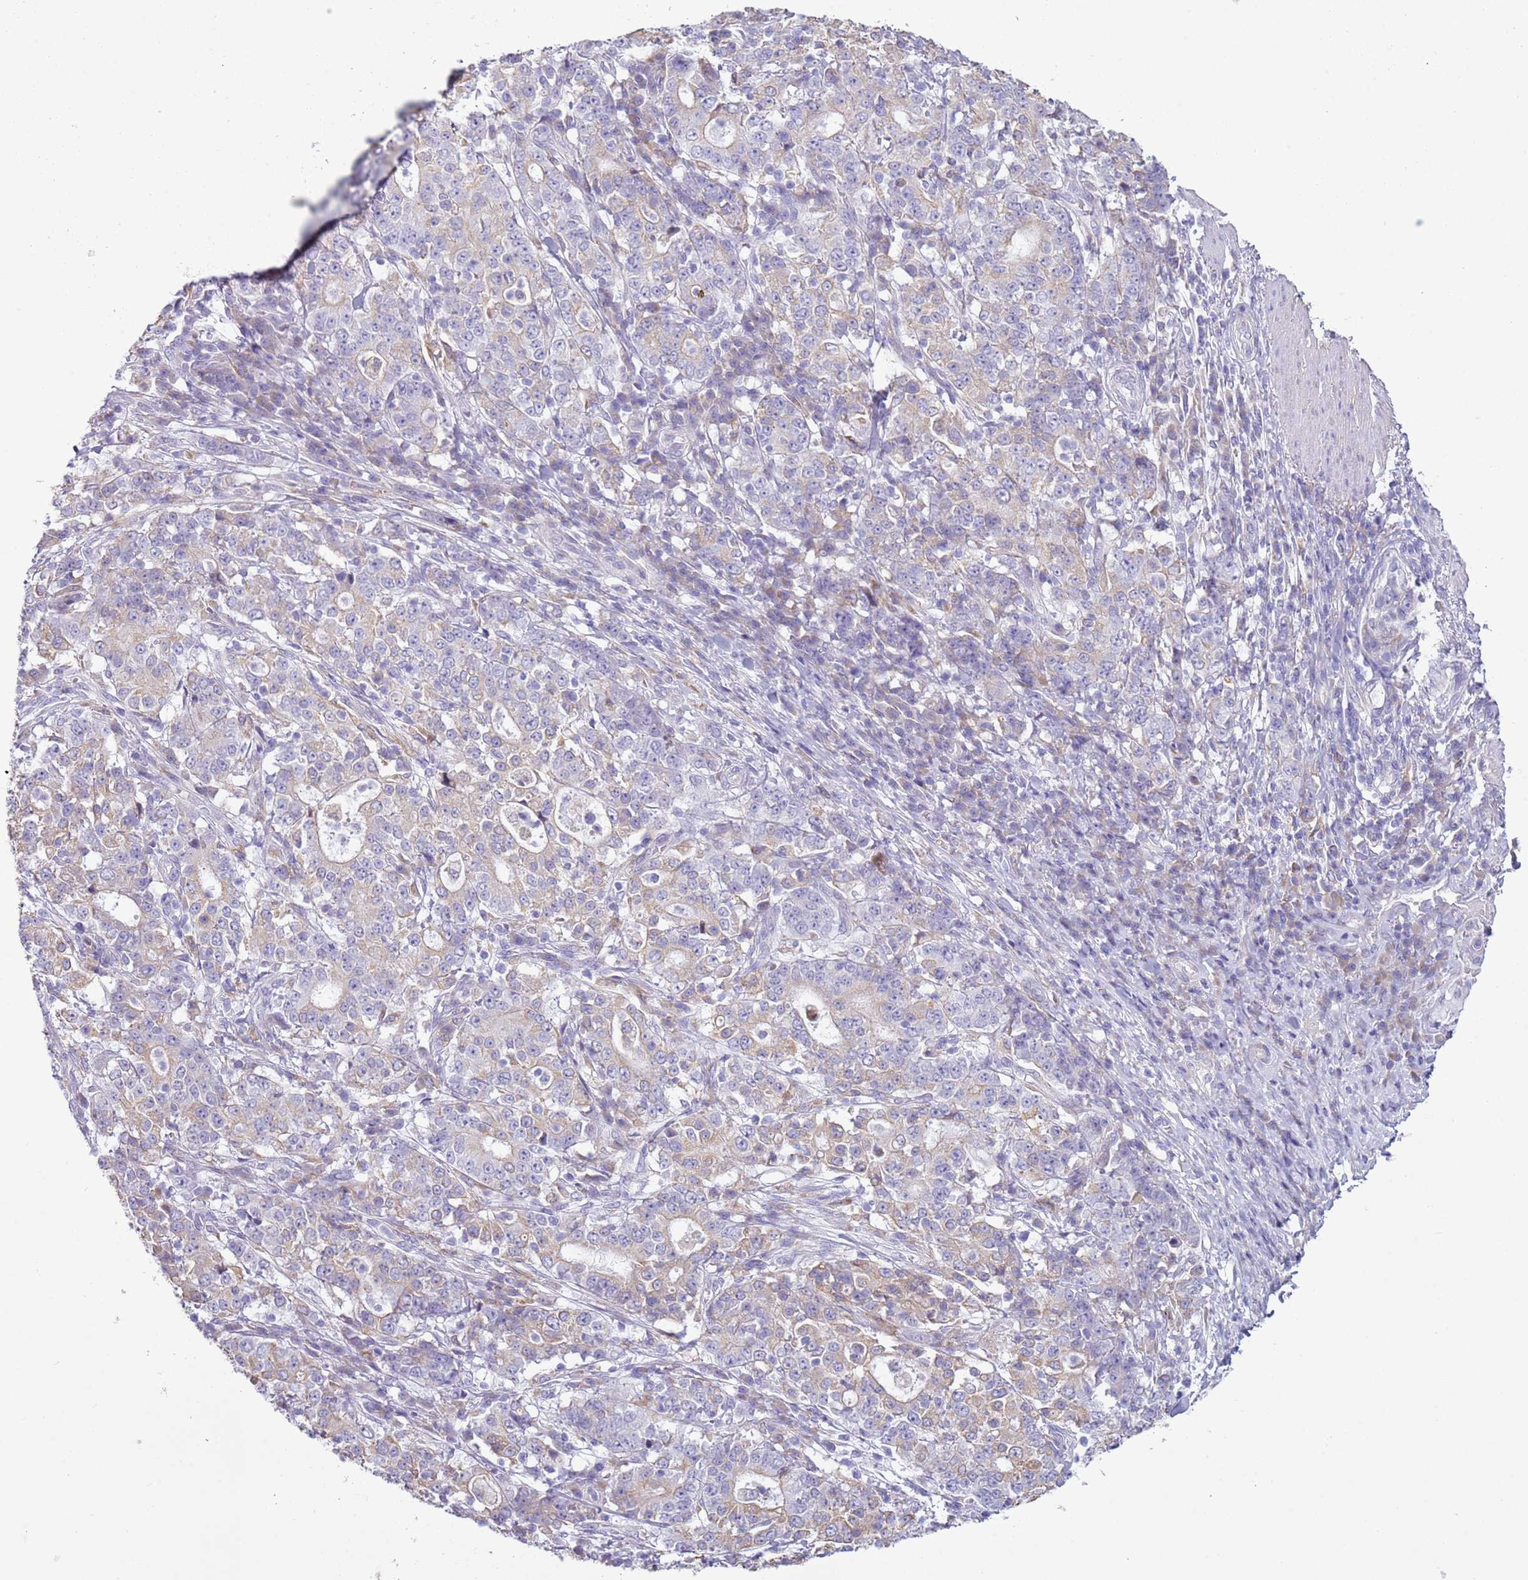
{"staining": {"intensity": "weak", "quantity": "25%-75%", "location": "cytoplasmic/membranous"}, "tissue": "stomach cancer", "cell_type": "Tumor cells", "image_type": "cancer", "snomed": [{"axis": "morphology", "description": "Normal tissue, NOS"}, {"axis": "morphology", "description": "Adenocarcinoma, NOS"}, {"axis": "topography", "description": "Stomach, upper"}, {"axis": "topography", "description": "Stomach"}], "caption": "About 25%-75% of tumor cells in human stomach adenocarcinoma show weak cytoplasmic/membranous protein expression as visualized by brown immunohistochemical staining.", "gene": "OAF", "patient": {"sex": "male", "age": 59}}